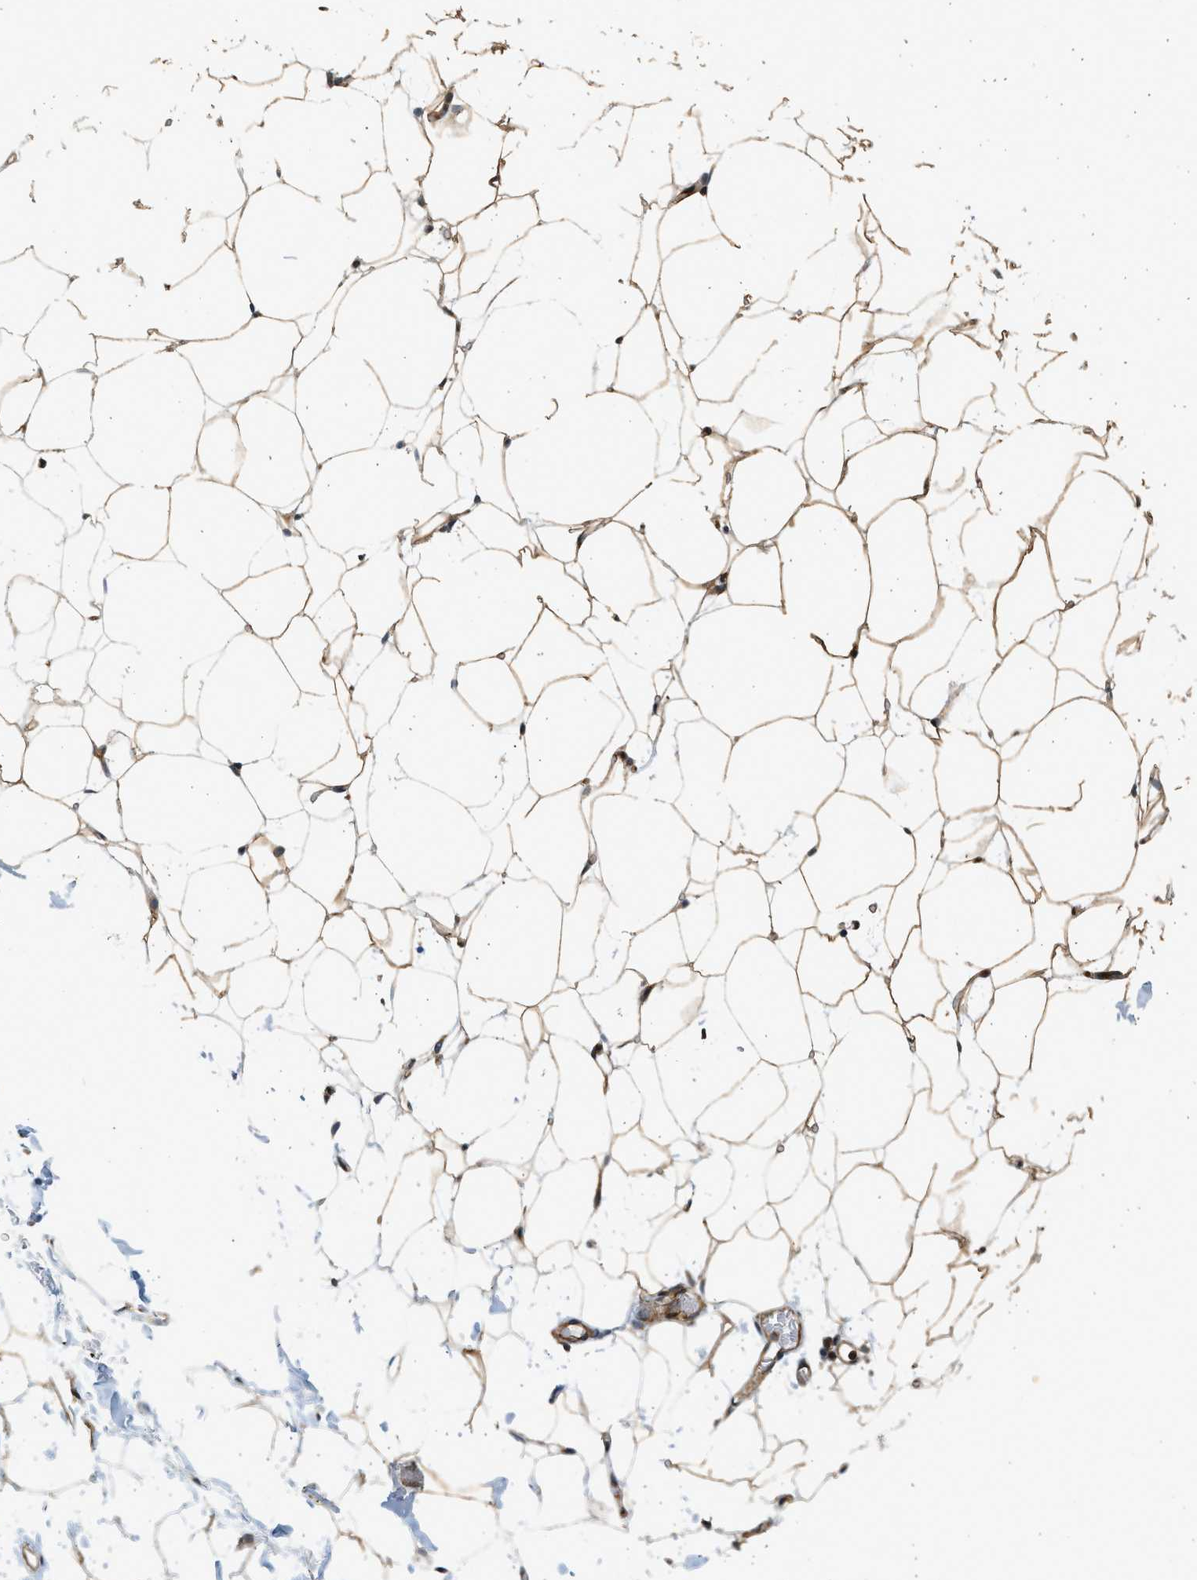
{"staining": {"intensity": "moderate", "quantity": ">75%", "location": "cytoplasmic/membranous"}, "tissue": "adipose tissue", "cell_type": "Adipocytes", "image_type": "normal", "snomed": [{"axis": "morphology", "description": "Normal tissue, NOS"}, {"axis": "topography", "description": "Breast"}, {"axis": "topography", "description": "Soft tissue"}], "caption": "Brown immunohistochemical staining in normal adipose tissue displays moderate cytoplasmic/membranous positivity in about >75% of adipocytes. Nuclei are stained in blue.", "gene": "NRSN2", "patient": {"sex": "female", "age": 75}}